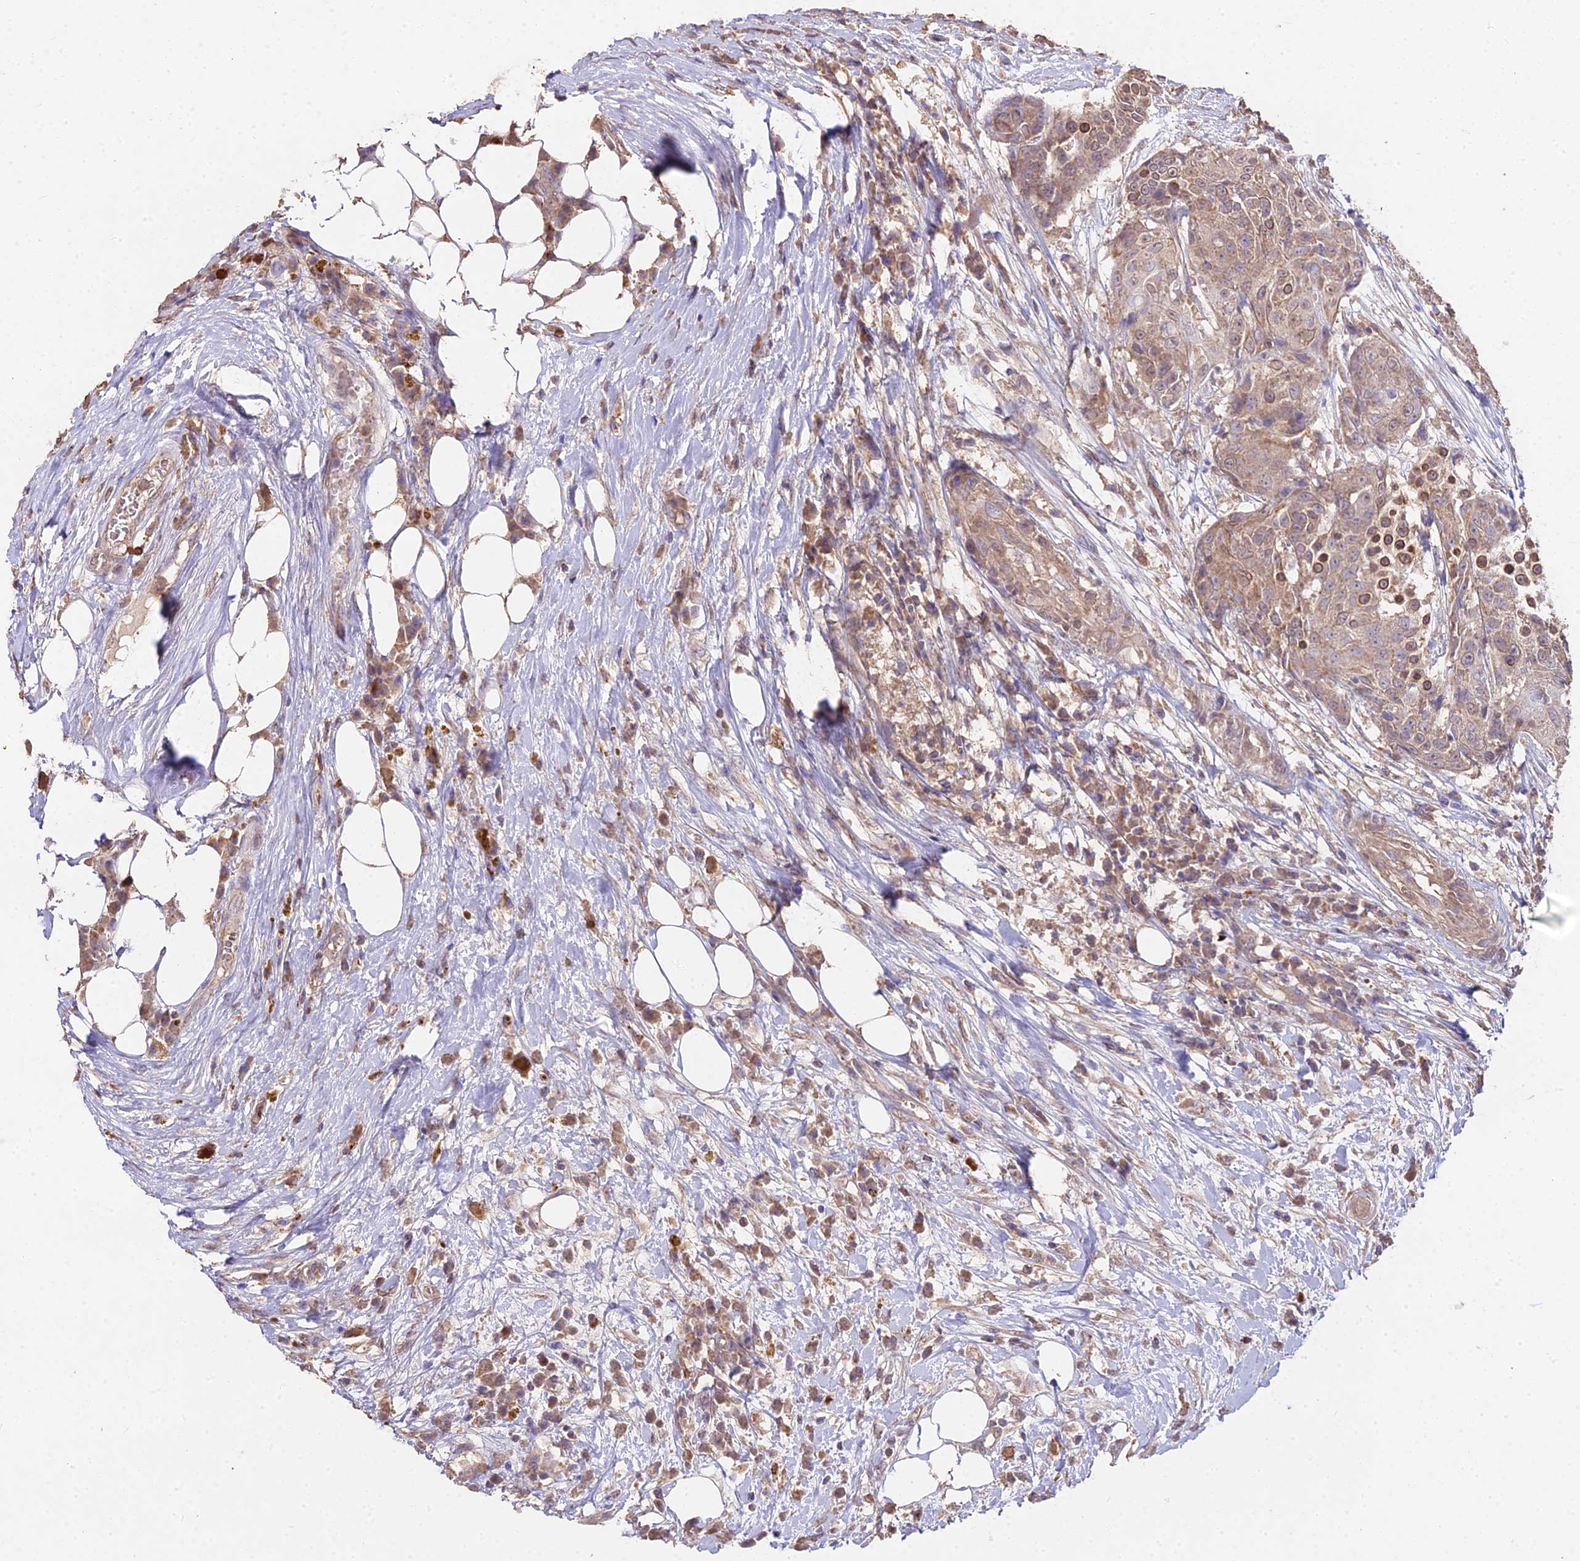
{"staining": {"intensity": "weak", "quantity": ">75%", "location": "cytoplasmic/membranous"}, "tissue": "urothelial cancer", "cell_type": "Tumor cells", "image_type": "cancer", "snomed": [{"axis": "morphology", "description": "Urothelial carcinoma, High grade"}, {"axis": "topography", "description": "Urinary bladder"}], "caption": "Protein analysis of high-grade urothelial carcinoma tissue reveals weak cytoplasmic/membranous expression in about >75% of tumor cells.", "gene": "METTL13", "patient": {"sex": "female", "age": 63}}